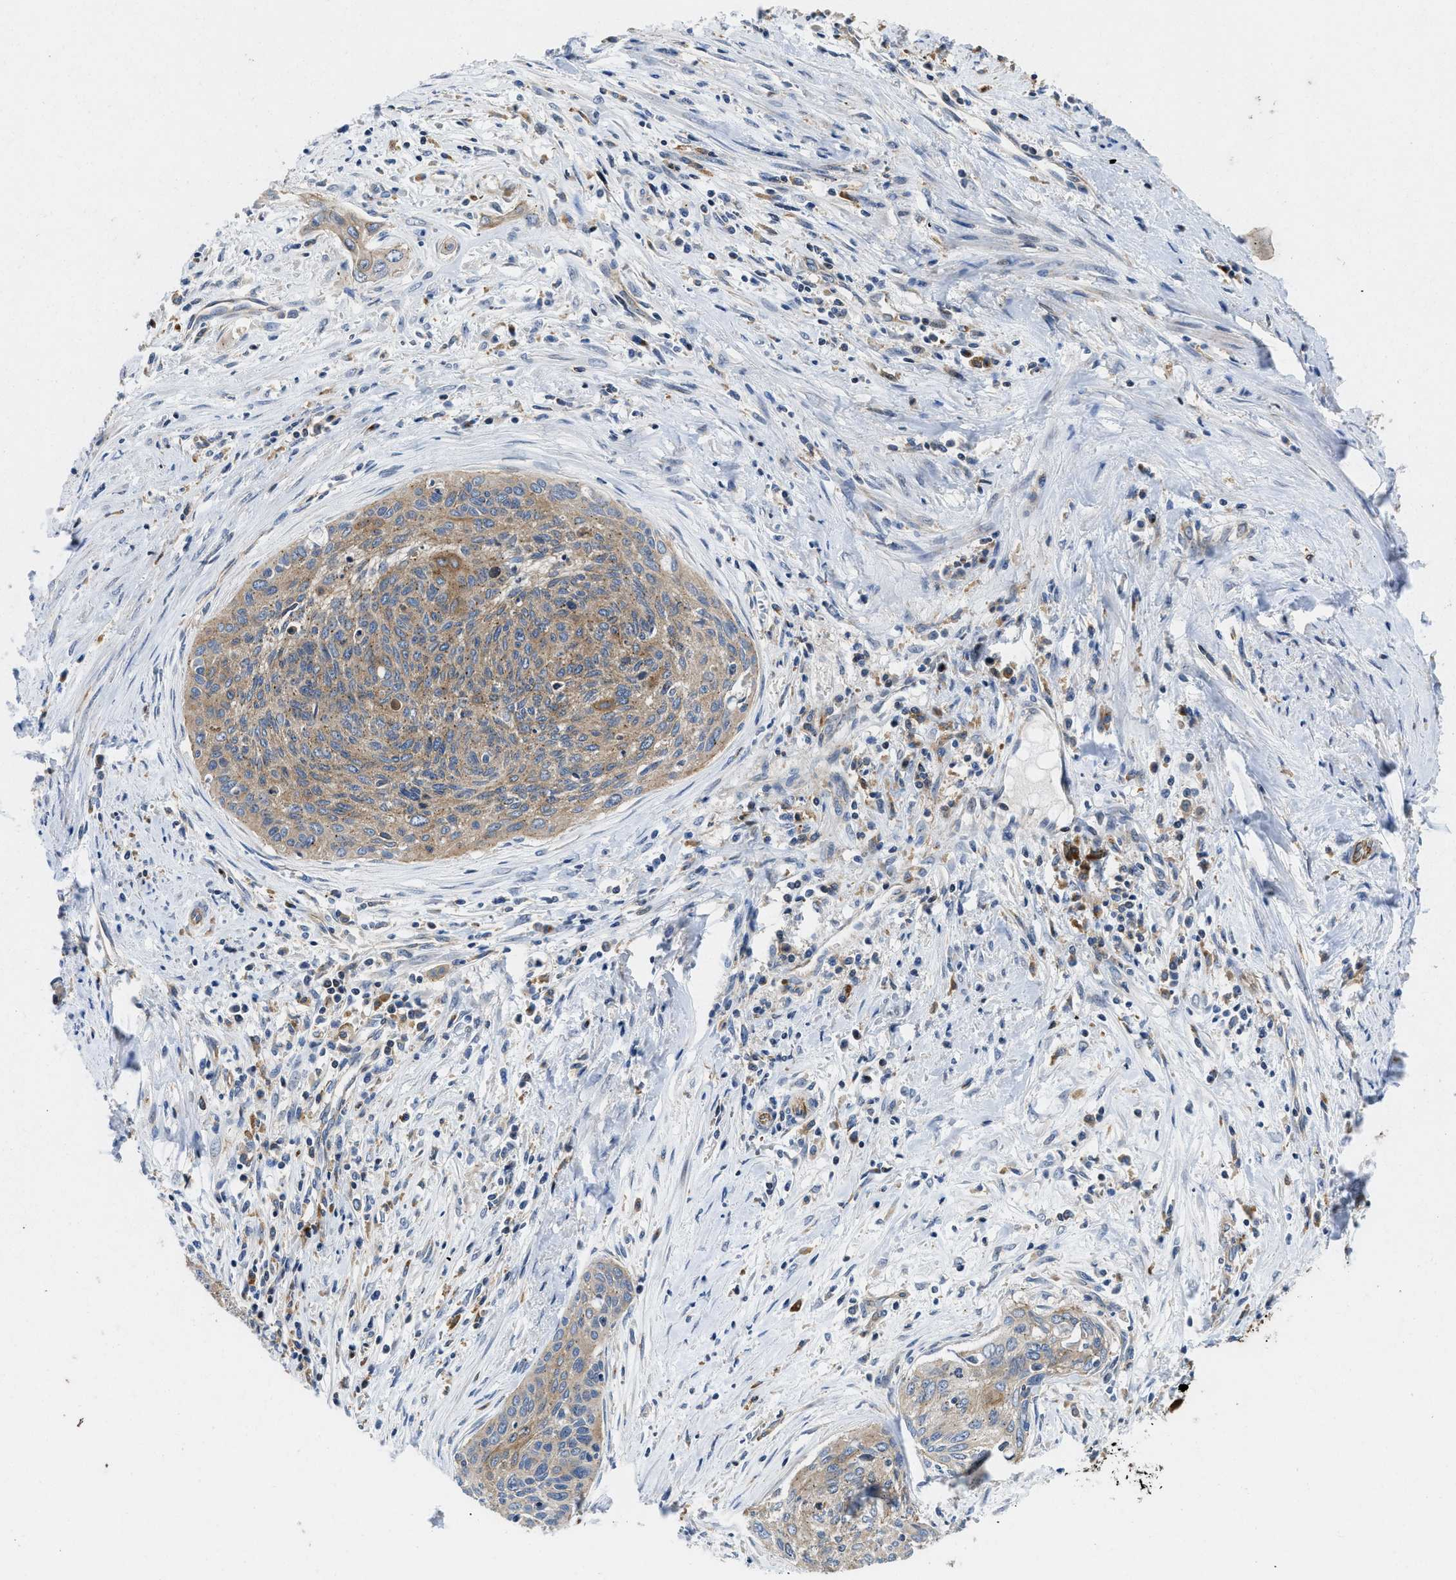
{"staining": {"intensity": "moderate", "quantity": ">75%", "location": "cytoplasmic/membranous"}, "tissue": "cervical cancer", "cell_type": "Tumor cells", "image_type": "cancer", "snomed": [{"axis": "morphology", "description": "Squamous cell carcinoma, NOS"}, {"axis": "topography", "description": "Cervix"}], "caption": "A medium amount of moderate cytoplasmic/membranous expression is present in approximately >75% of tumor cells in cervical squamous cell carcinoma tissue. The protein is shown in brown color, while the nuclei are stained blue.", "gene": "ENPP4", "patient": {"sex": "female", "age": 55}}